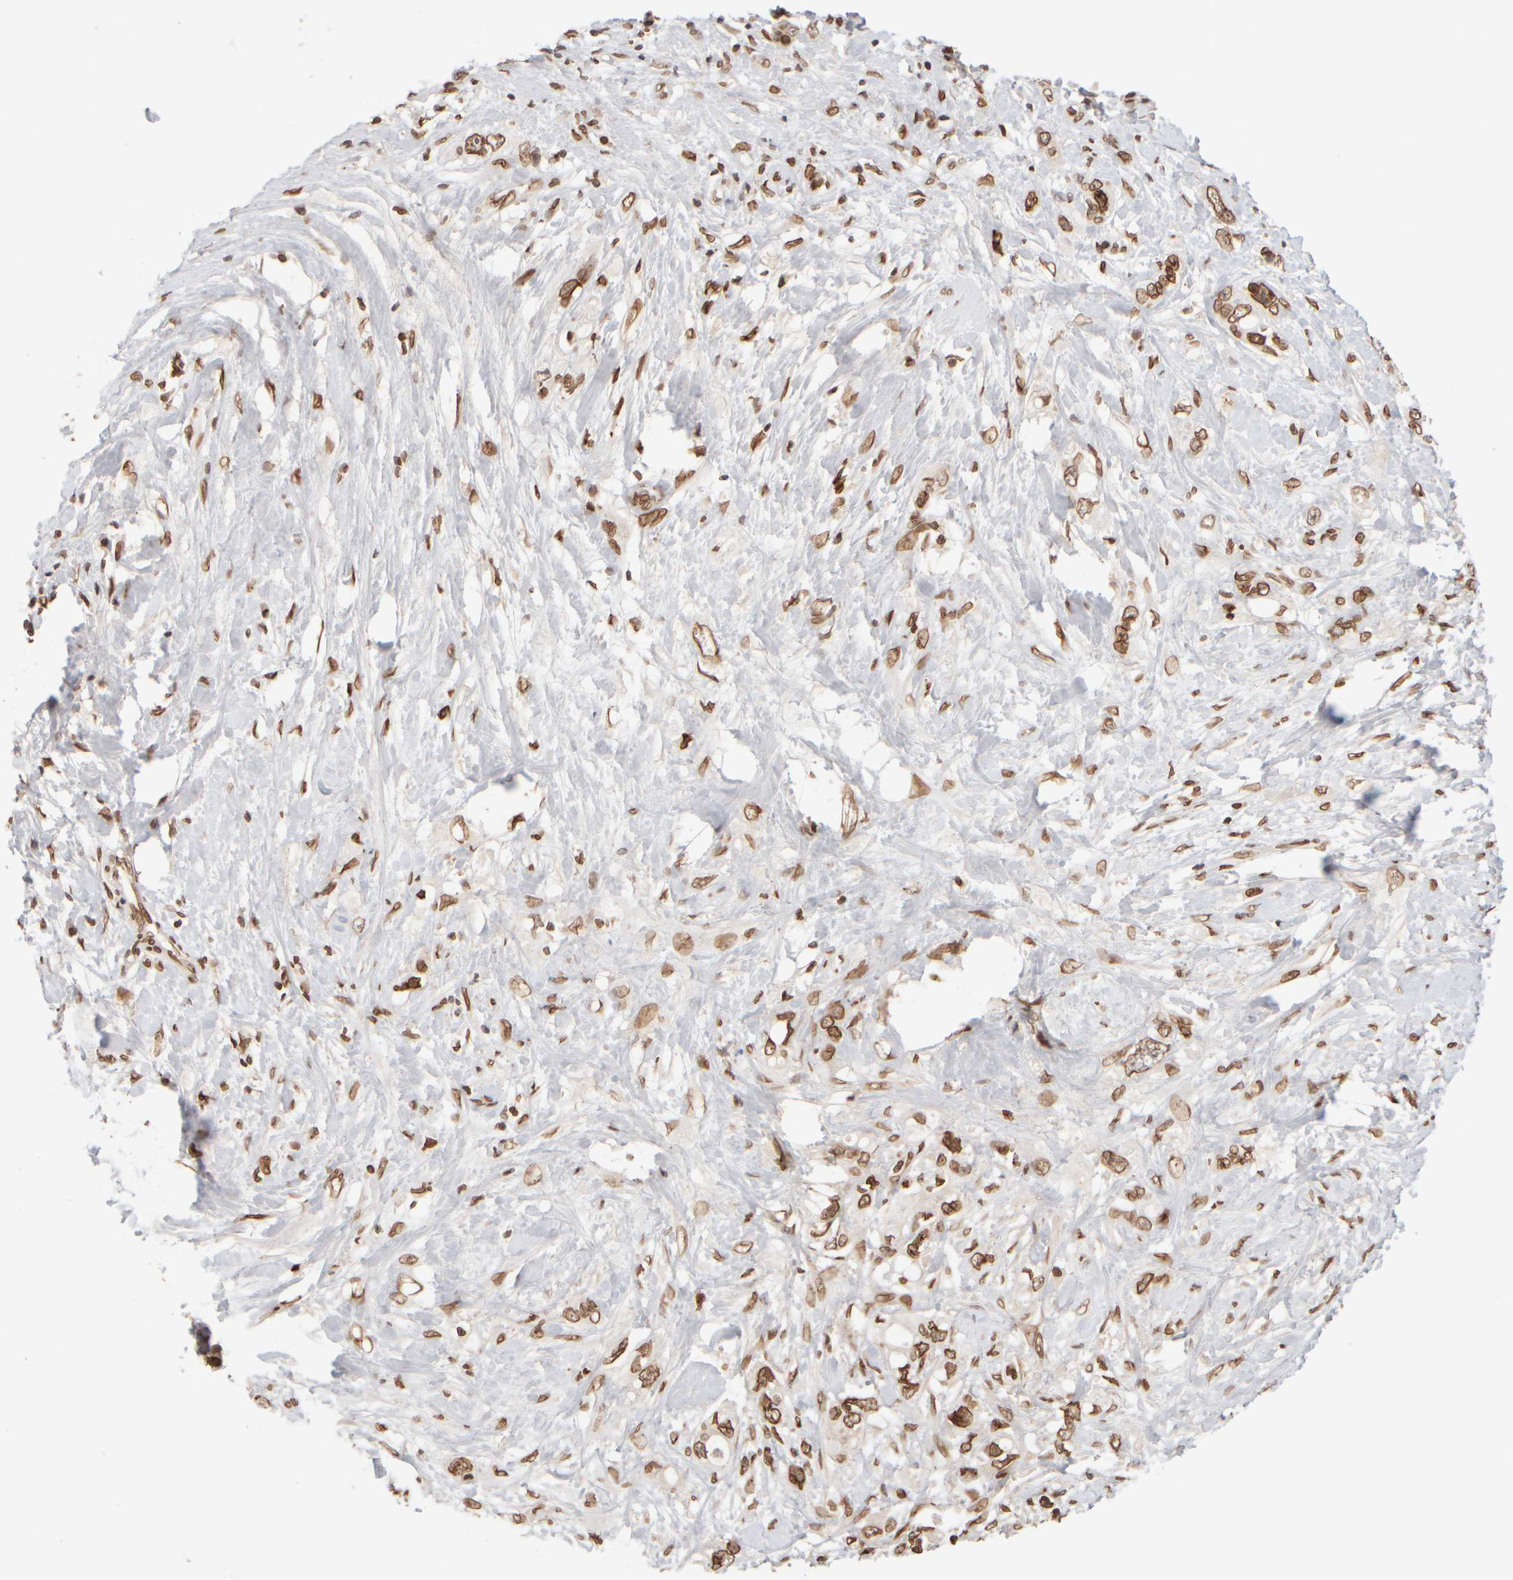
{"staining": {"intensity": "moderate", "quantity": ">75%", "location": "cytoplasmic/membranous,nuclear"}, "tissue": "pancreatic cancer", "cell_type": "Tumor cells", "image_type": "cancer", "snomed": [{"axis": "morphology", "description": "Adenocarcinoma, NOS"}, {"axis": "topography", "description": "Pancreas"}], "caption": "Moderate cytoplasmic/membranous and nuclear protein expression is seen in about >75% of tumor cells in pancreatic cancer.", "gene": "ZC3HC1", "patient": {"sex": "female", "age": 56}}